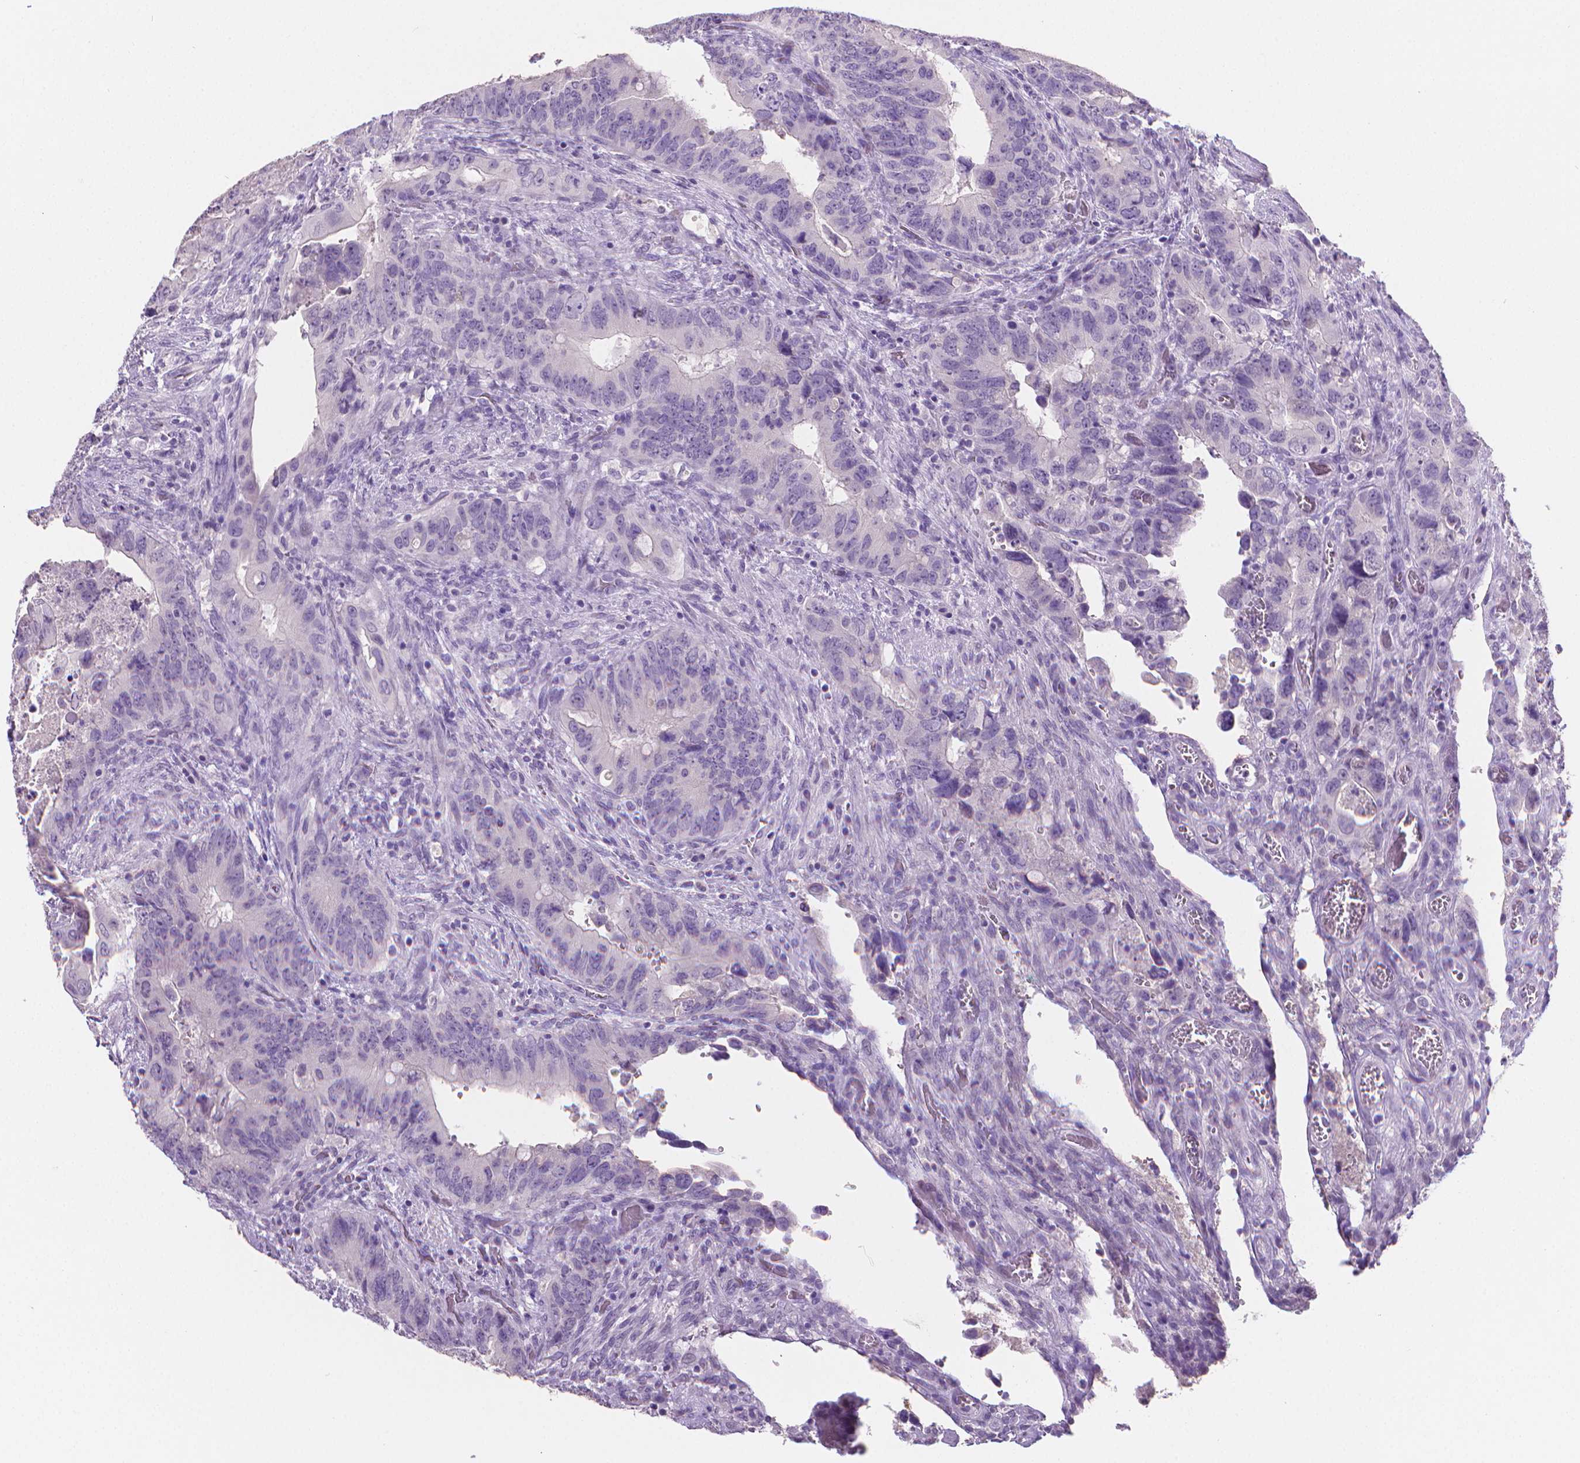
{"staining": {"intensity": "negative", "quantity": "none", "location": "none"}, "tissue": "colorectal cancer", "cell_type": "Tumor cells", "image_type": "cancer", "snomed": [{"axis": "morphology", "description": "Adenocarcinoma, NOS"}, {"axis": "topography", "description": "Rectum"}], "caption": "The image shows no significant expression in tumor cells of colorectal adenocarcinoma. The staining was performed using DAB to visualize the protein expression in brown, while the nuclei were stained in blue with hematoxylin (Magnification: 20x).", "gene": "TNNI2", "patient": {"sex": "male", "age": 78}}